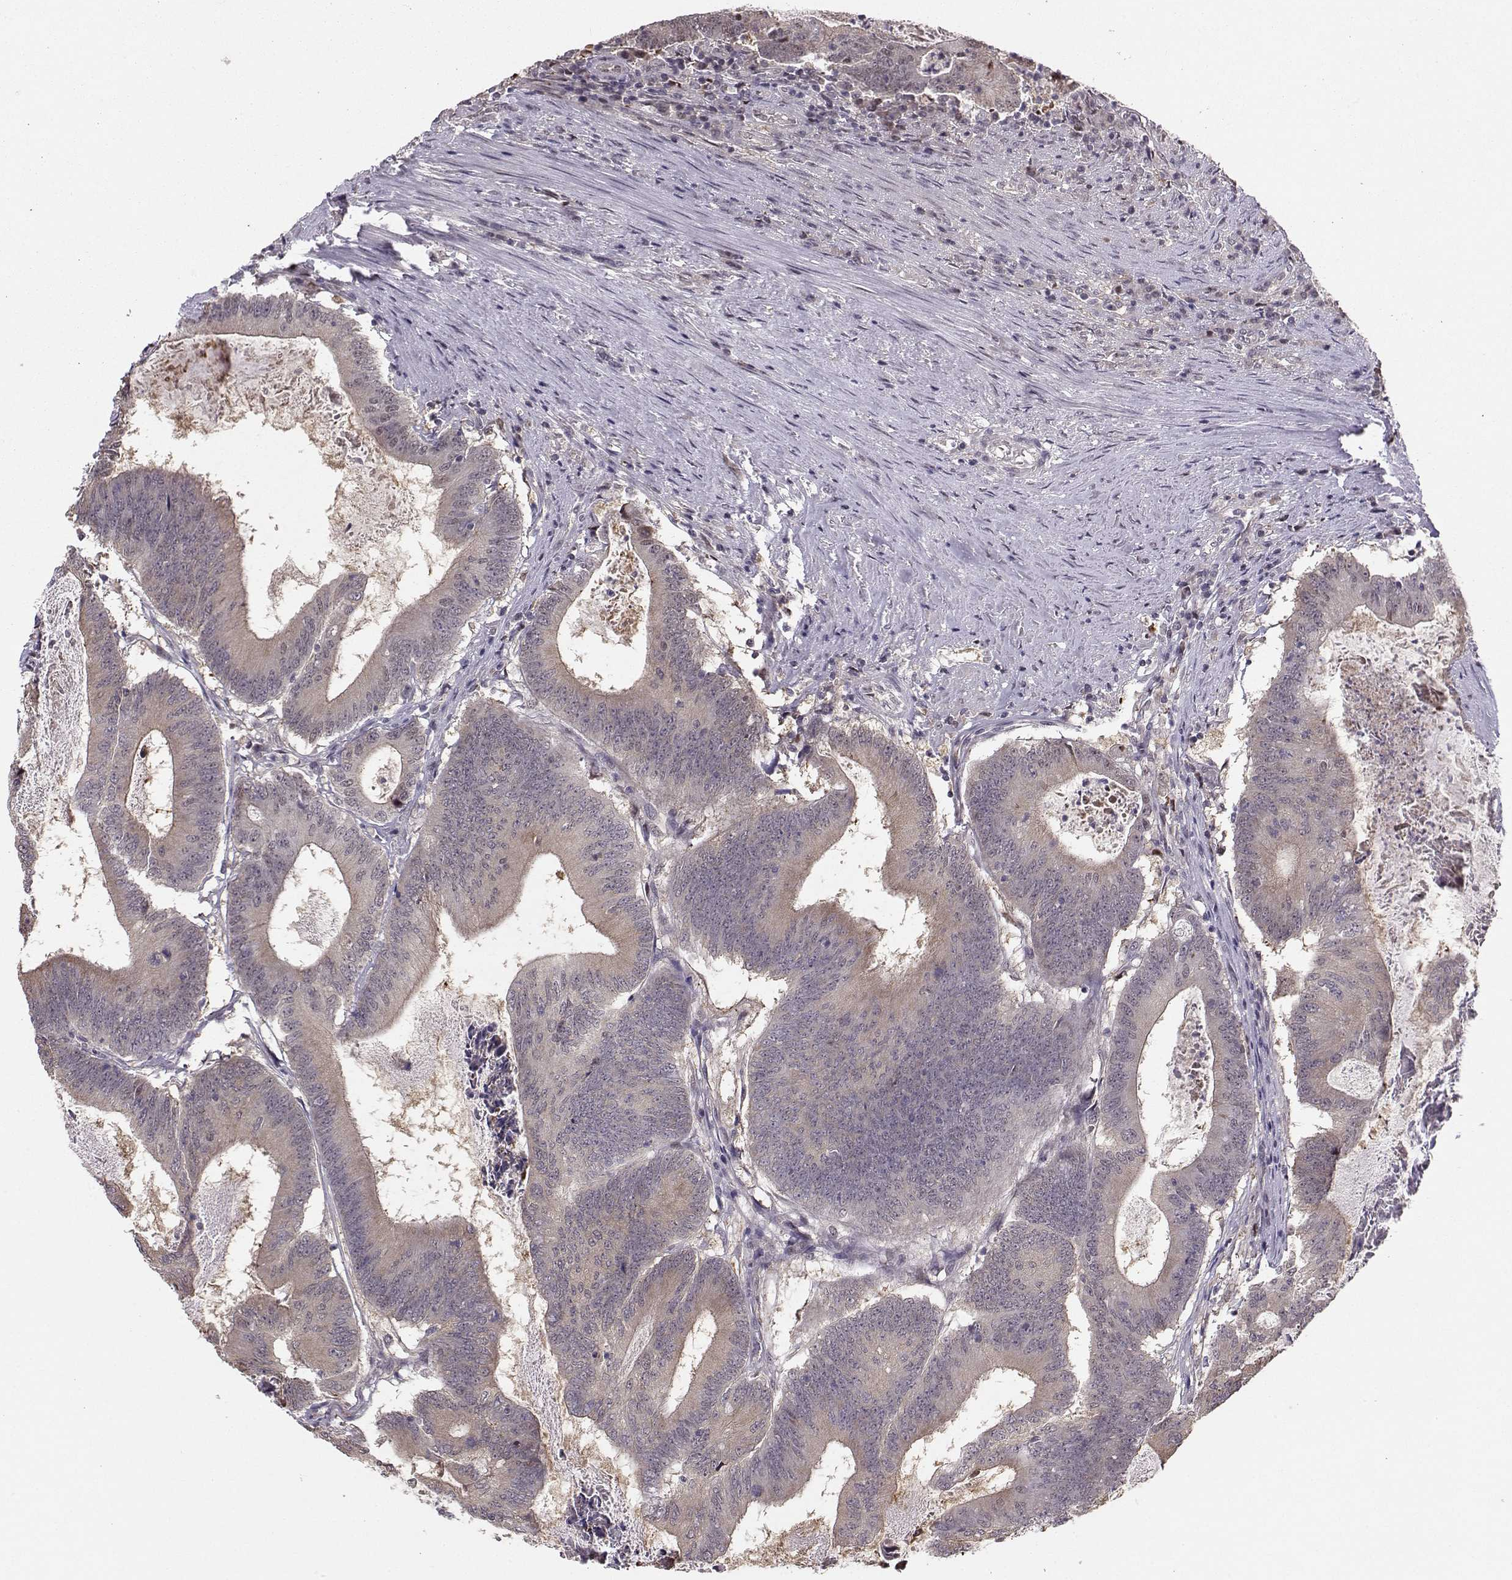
{"staining": {"intensity": "negative", "quantity": "none", "location": "none"}, "tissue": "colorectal cancer", "cell_type": "Tumor cells", "image_type": "cancer", "snomed": [{"axis": "morphology", "description": "Adenocarcinoma, NOS"}, {"axis": "topography", "description": "Colon"}], "caption": "Tumor cells show no significant expression in colorectal adenocarcinoma. Brightfield microscopy of immunohistochemistry stained with DAB (brown) and hematoxylin (blue), captured at high magnification.", "gene": "PKP2", "patient": {"sex": "female", "age": 70}}